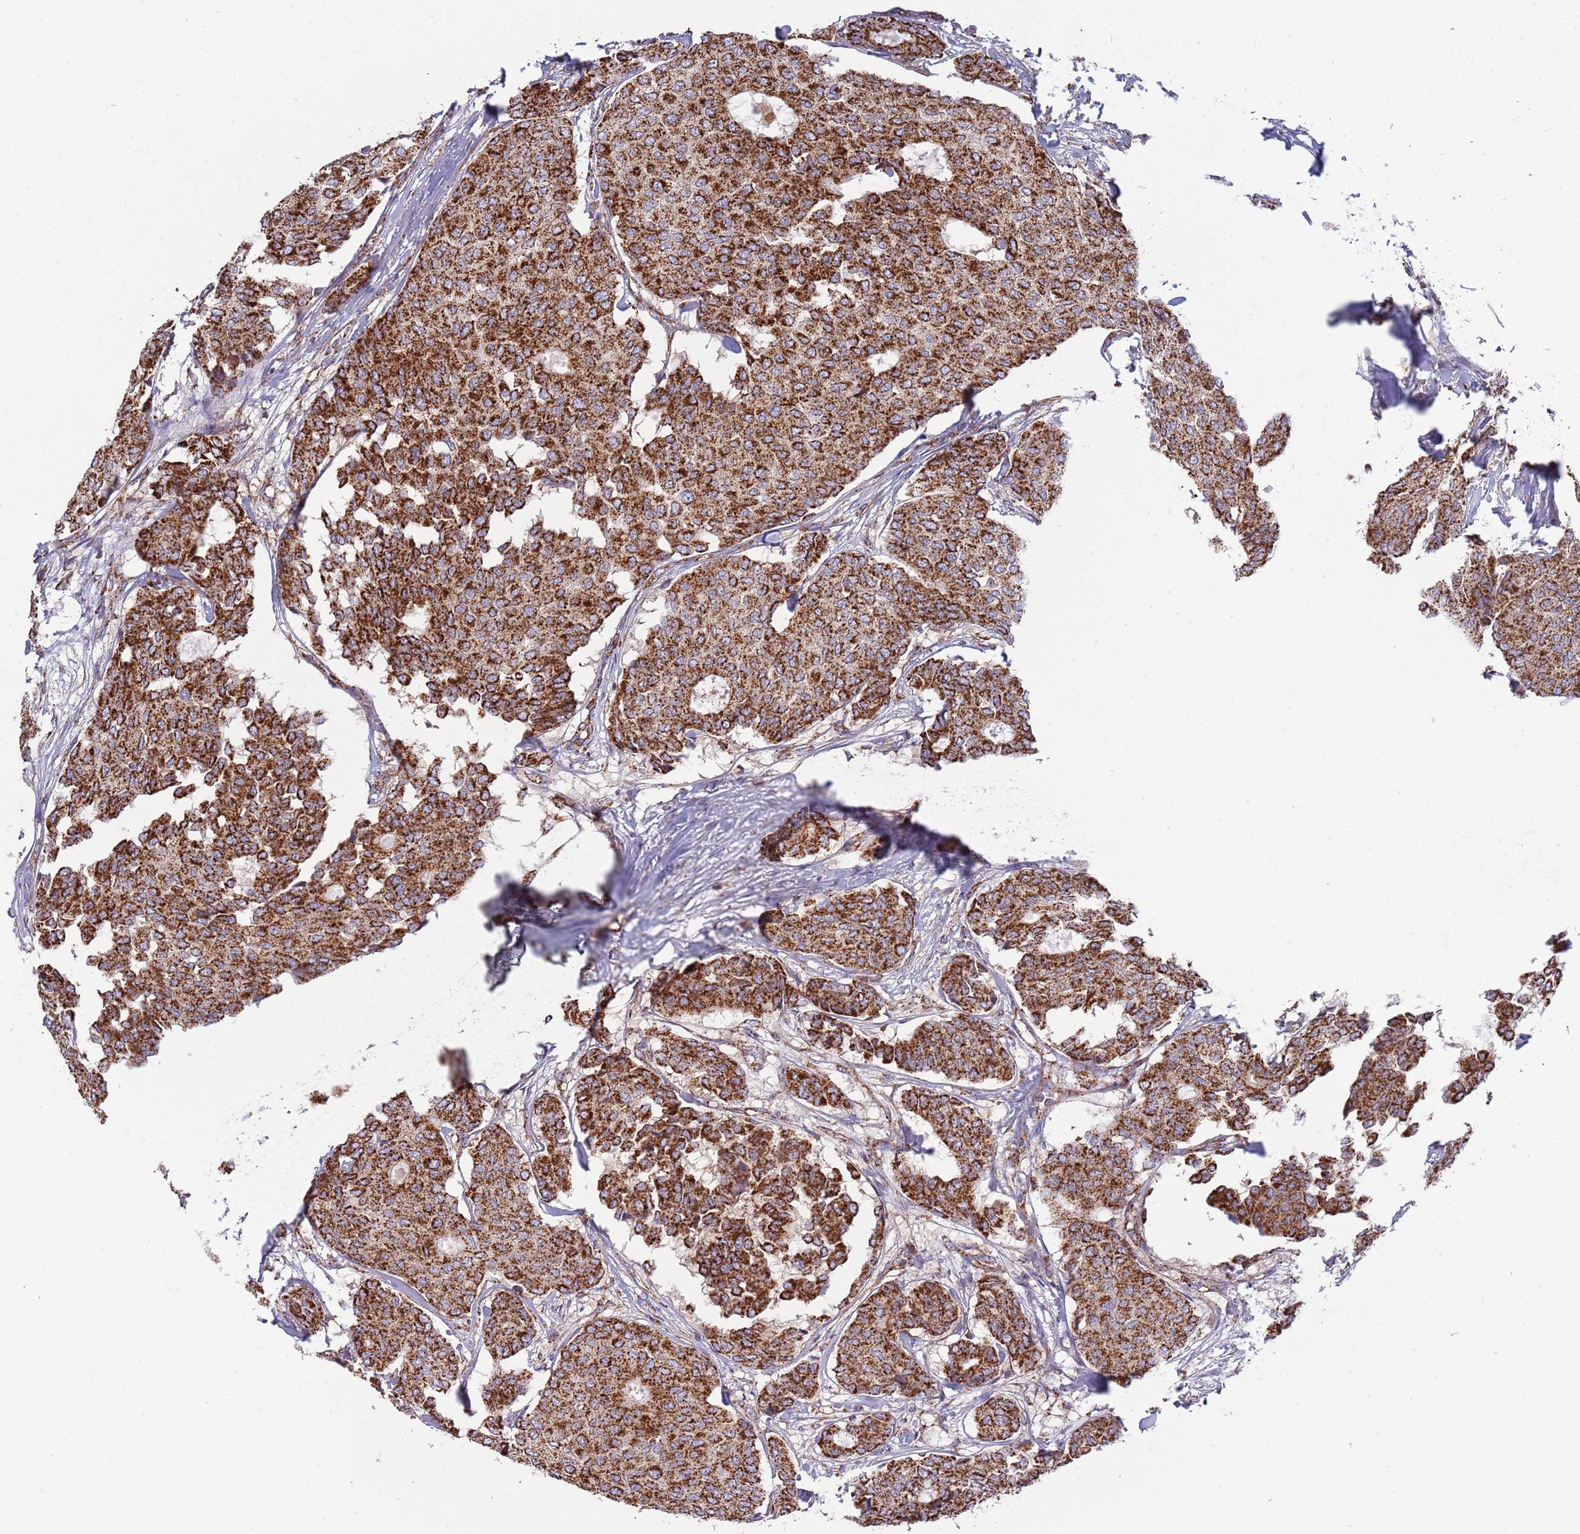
{"staining": {"intensity": "strong", "quantity": ">75%", "location": "cytoplasmic/membranous"}, "tissue": "breast cancer", "cell_type": "Tumor cells", "image_type": "cancer", "snomed": [{"axis": "morphology", "description": "Duct carcinoma"}, {"axis": "topography", "description": "Breast"}], "caption": "Immunohistochemical staining of breast cancer shows high levels of strong cytoplasmic/membranous positivity in approximately >75% of tumor cells. (Brightfield microscopy of DAB IHC at high magnification).", "gene": "VPS16", "patient": {"sex": "female", "age": 75}}